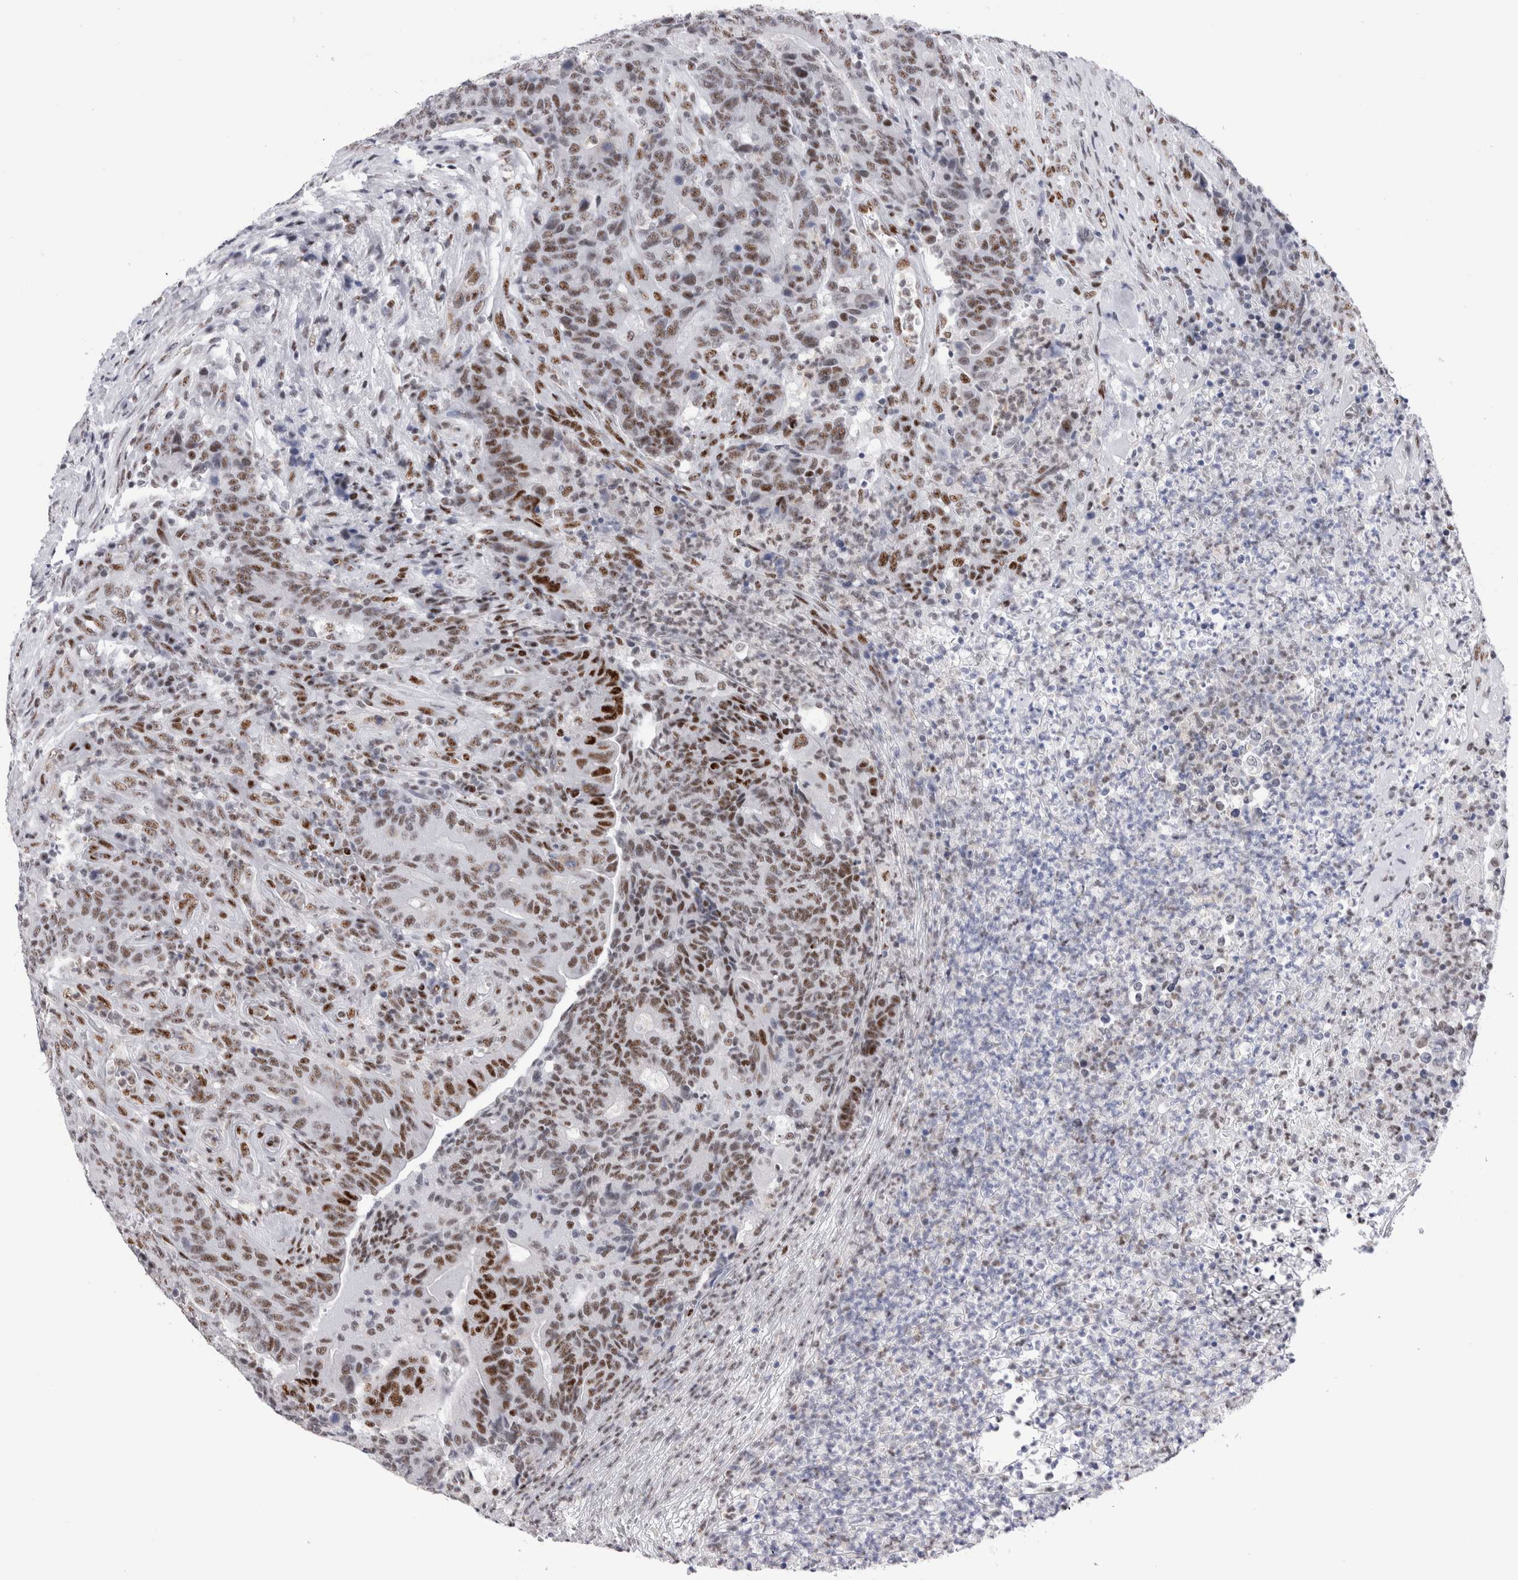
{"staining": {"intensity": "moderate", "quantity": ">75%", "location": "nuclear"}, "tissue": "colorectal cancer", "cell_type": "Tumor cells", "image_type": "cancer", "snomed": [{"axis": "morphology", "description": "Normal tissue, NOS"}, {"axis": "morphology", "description": "Adenocarcinoma, NOS"}, {"axis": "topography", "description": "Colon"}], "caption": "Adenocarcinoma (colorectal) stained with DAB IHC displays medium levels of moderate nuclear positivity in approximately >75% of tumor cells. The staining was performed using DAB (3,3'-diaminobenzidine), with brown indicating positive protein expression. Nuclei are stained blue with hematoxylin.", "gene": "RBM6", "patient": {"sex": "female", "age": 75}}